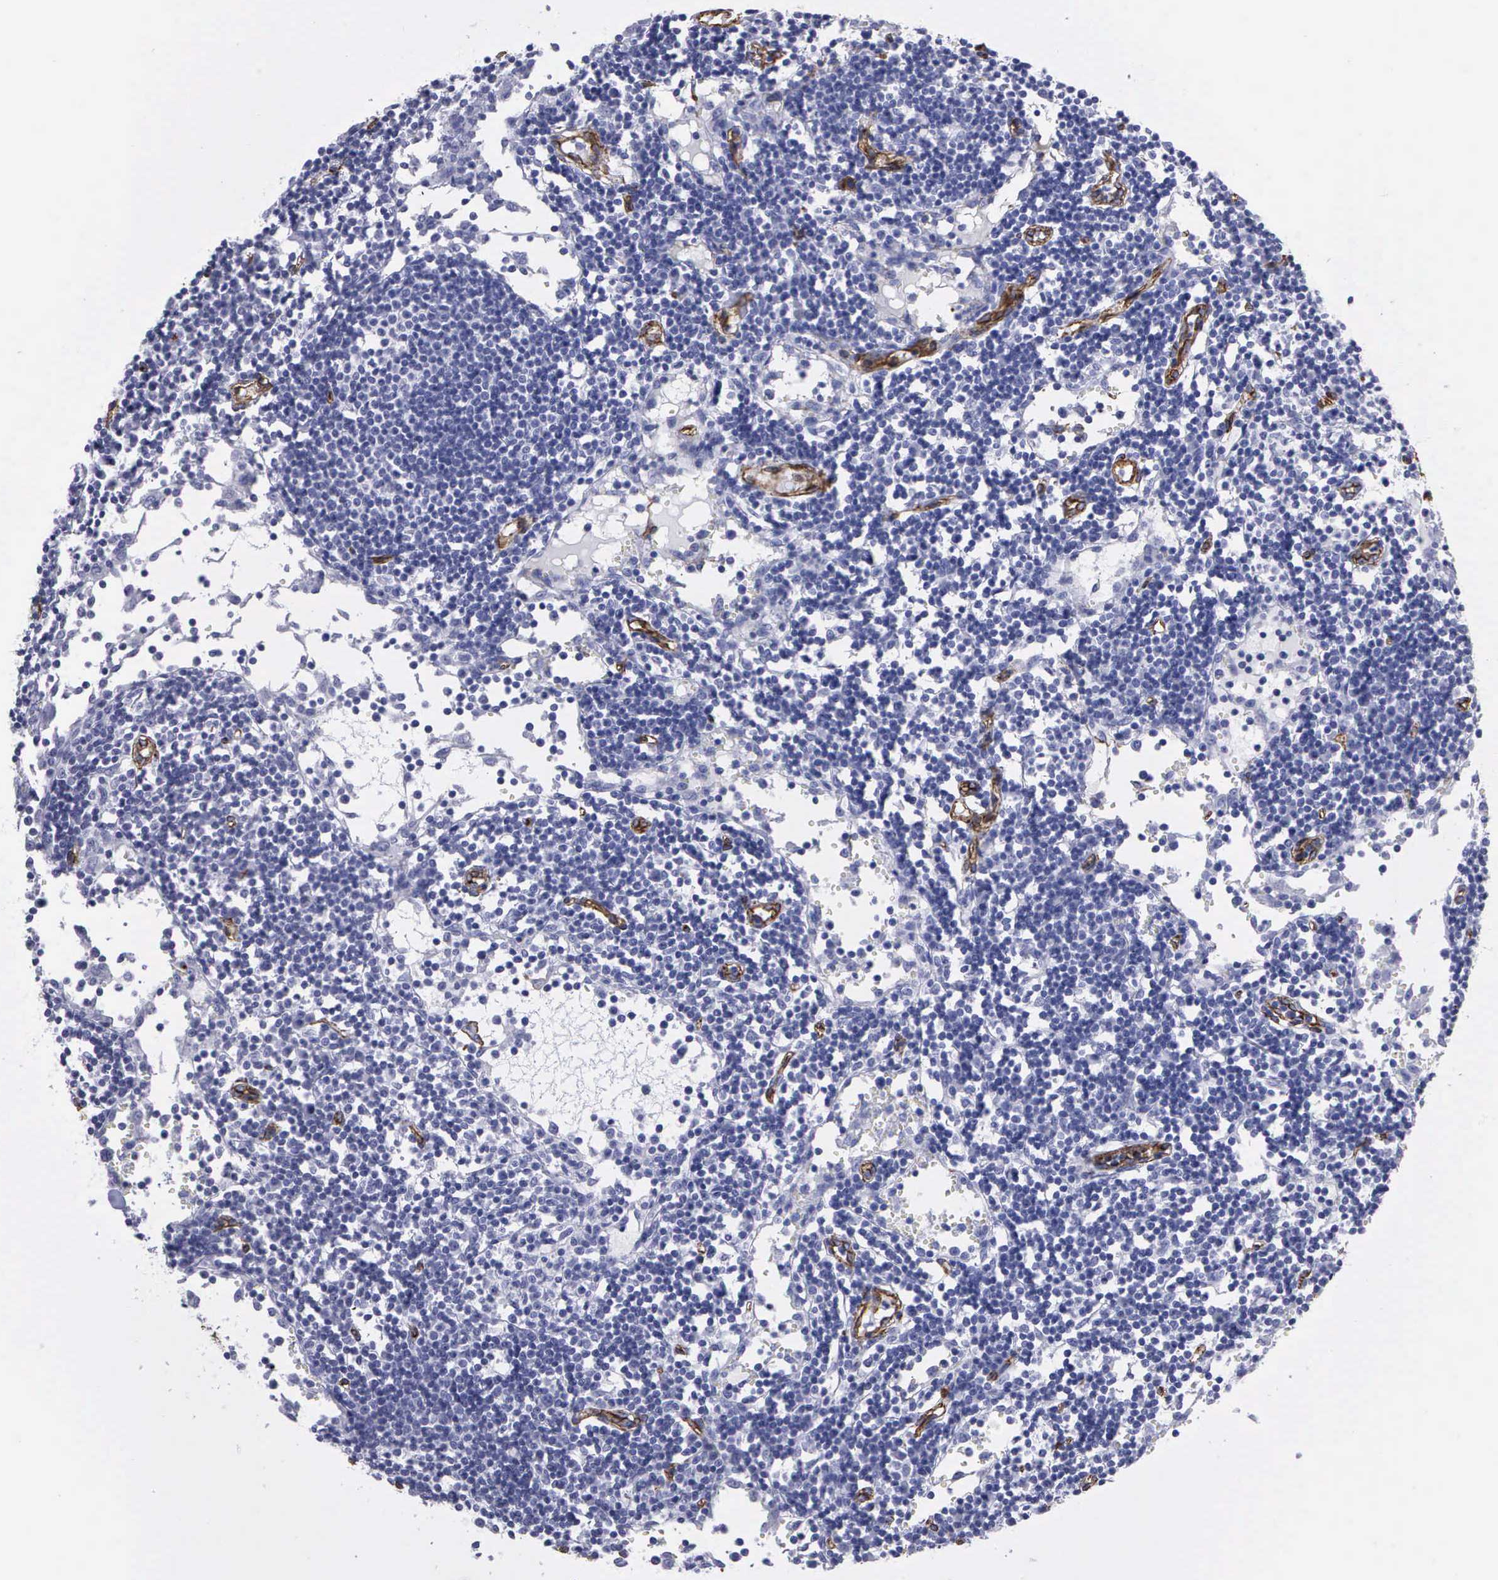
{"staining": {"intensity": "negative", "quantity": "none", "location": "none"}, "tissue": "lymph node", "cell_type": "Germinal center cells", "image_type": "normal", "snomed": [{"axis": "morphology", "description": "Normal tissue, NOS"}, {"axis": "topography", "description": "Lymph node"}], "caption": "High magnification brightfield microscopy of benign lymph node stained with DAB (3,3'-diaminobenzidine) (brown) and counterstained with hematoxylin (blue): germinal center cells show no significant expression. Brightfield microscopy of immunohistochemistry (IHC) stained with DAB (3,3'-diaminobenzidine) (brown) and hematoxylin (blue), captured at high magnification.", "gene": "MAGEB10", "patient": {"sex": "female", "age": 55}}